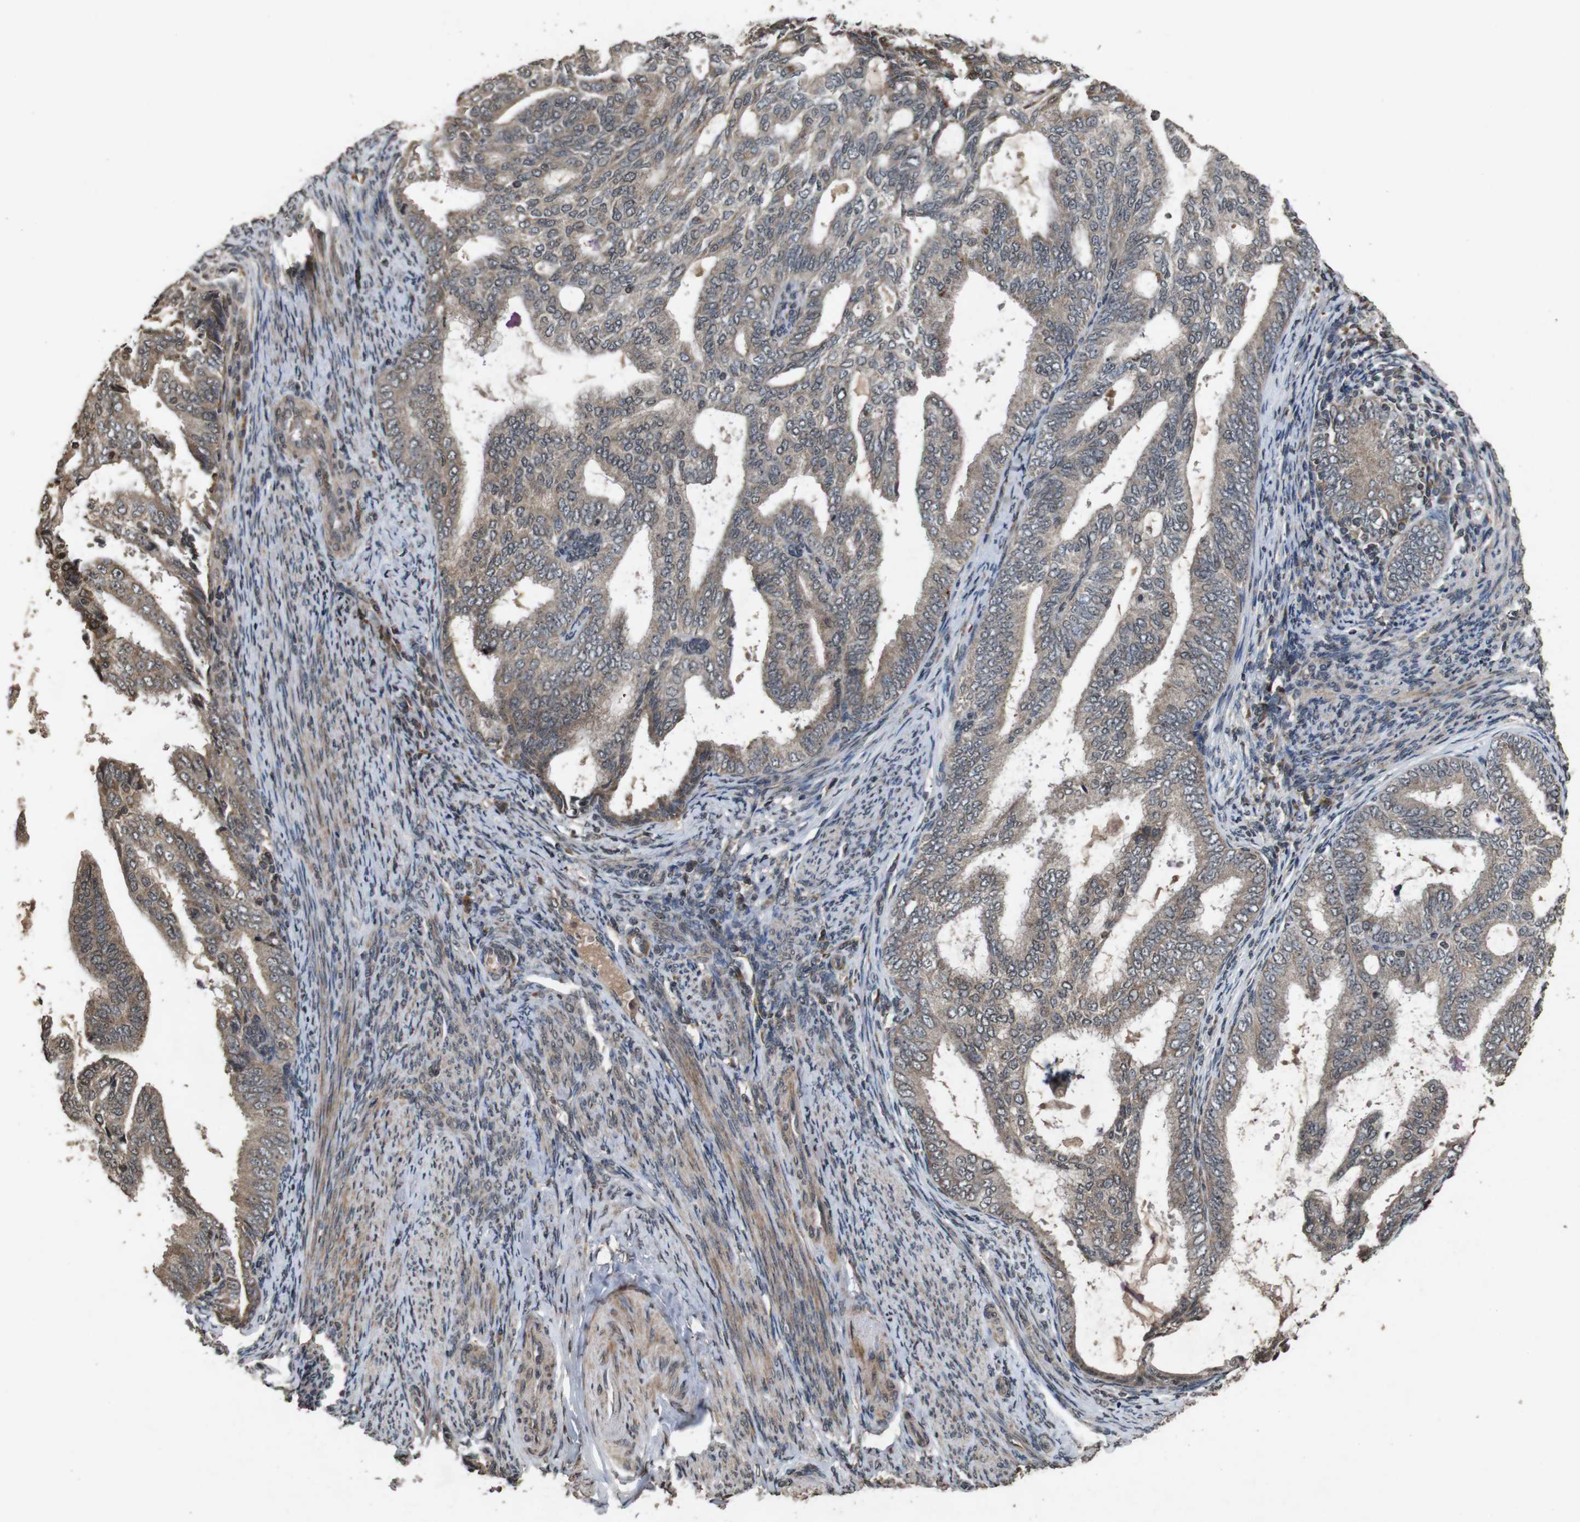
{"staining": {"intensity": "weak", "quantity": ">75%", "location": "cytoplasmic/membranous,nuclear"}, "tissue": "endometrial cancer", "cell_type": "Tumor cells", "image_type": "cancer", "snomed": [{"axis": "morphology", "description": "Adenocarcinoma, NOS"}, {"axis": "topography", "description": "Endometrium"}], "caption": "Immunohistochemical staining of adenocarcinoma (endometrial) shows weak cytoplasmic/membranous and nuclear protein staining in about >75% of tumor cells.", "gene": "SORL1", "patient": {"sex": "female", "age": 58}}